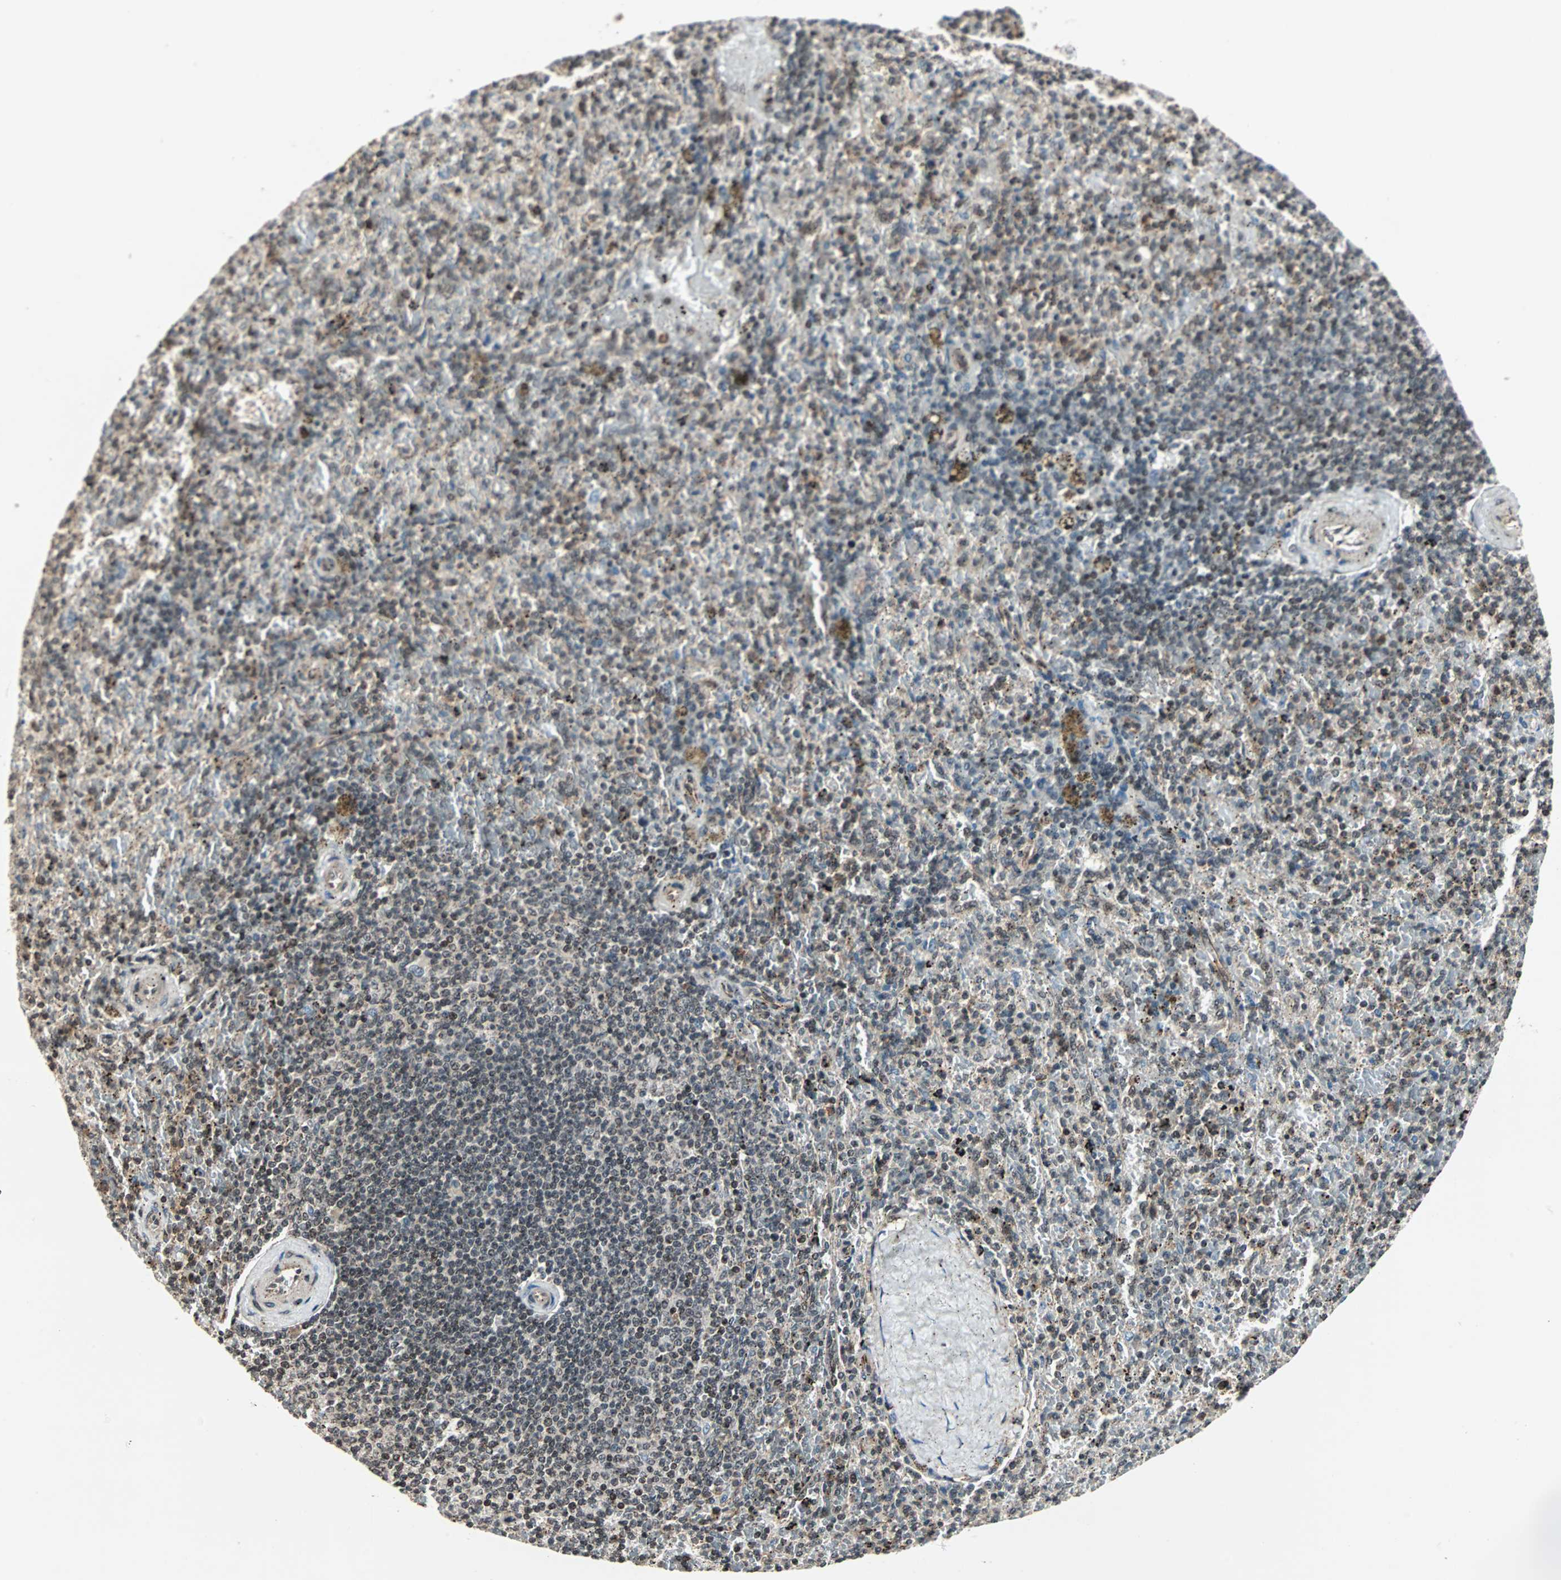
{"staining": {"intensity": "moderate", "quantity": ">75%", "location": "cytoplasmic/membranous,nuclear"}, "tissue": "spleen", "cell_type": "Cells in red pulp", "image_type": "normal", "snomed": [{"axis": "morphology", "description": "Normal tissue, NOS"}, {"axis": "topography", "description": "Spleen"}], "caption": "DAB immunohistochemical staining of normal human spleen shows moderate cytoplasmic/membranous,nuclear protein staining in approximately >75% of cells in red pulp. (DAB = brown stain, brightfield microscopy at high magnification).", "gene": "ZBED9", "patient": {"sex": "female", "age": 43}}